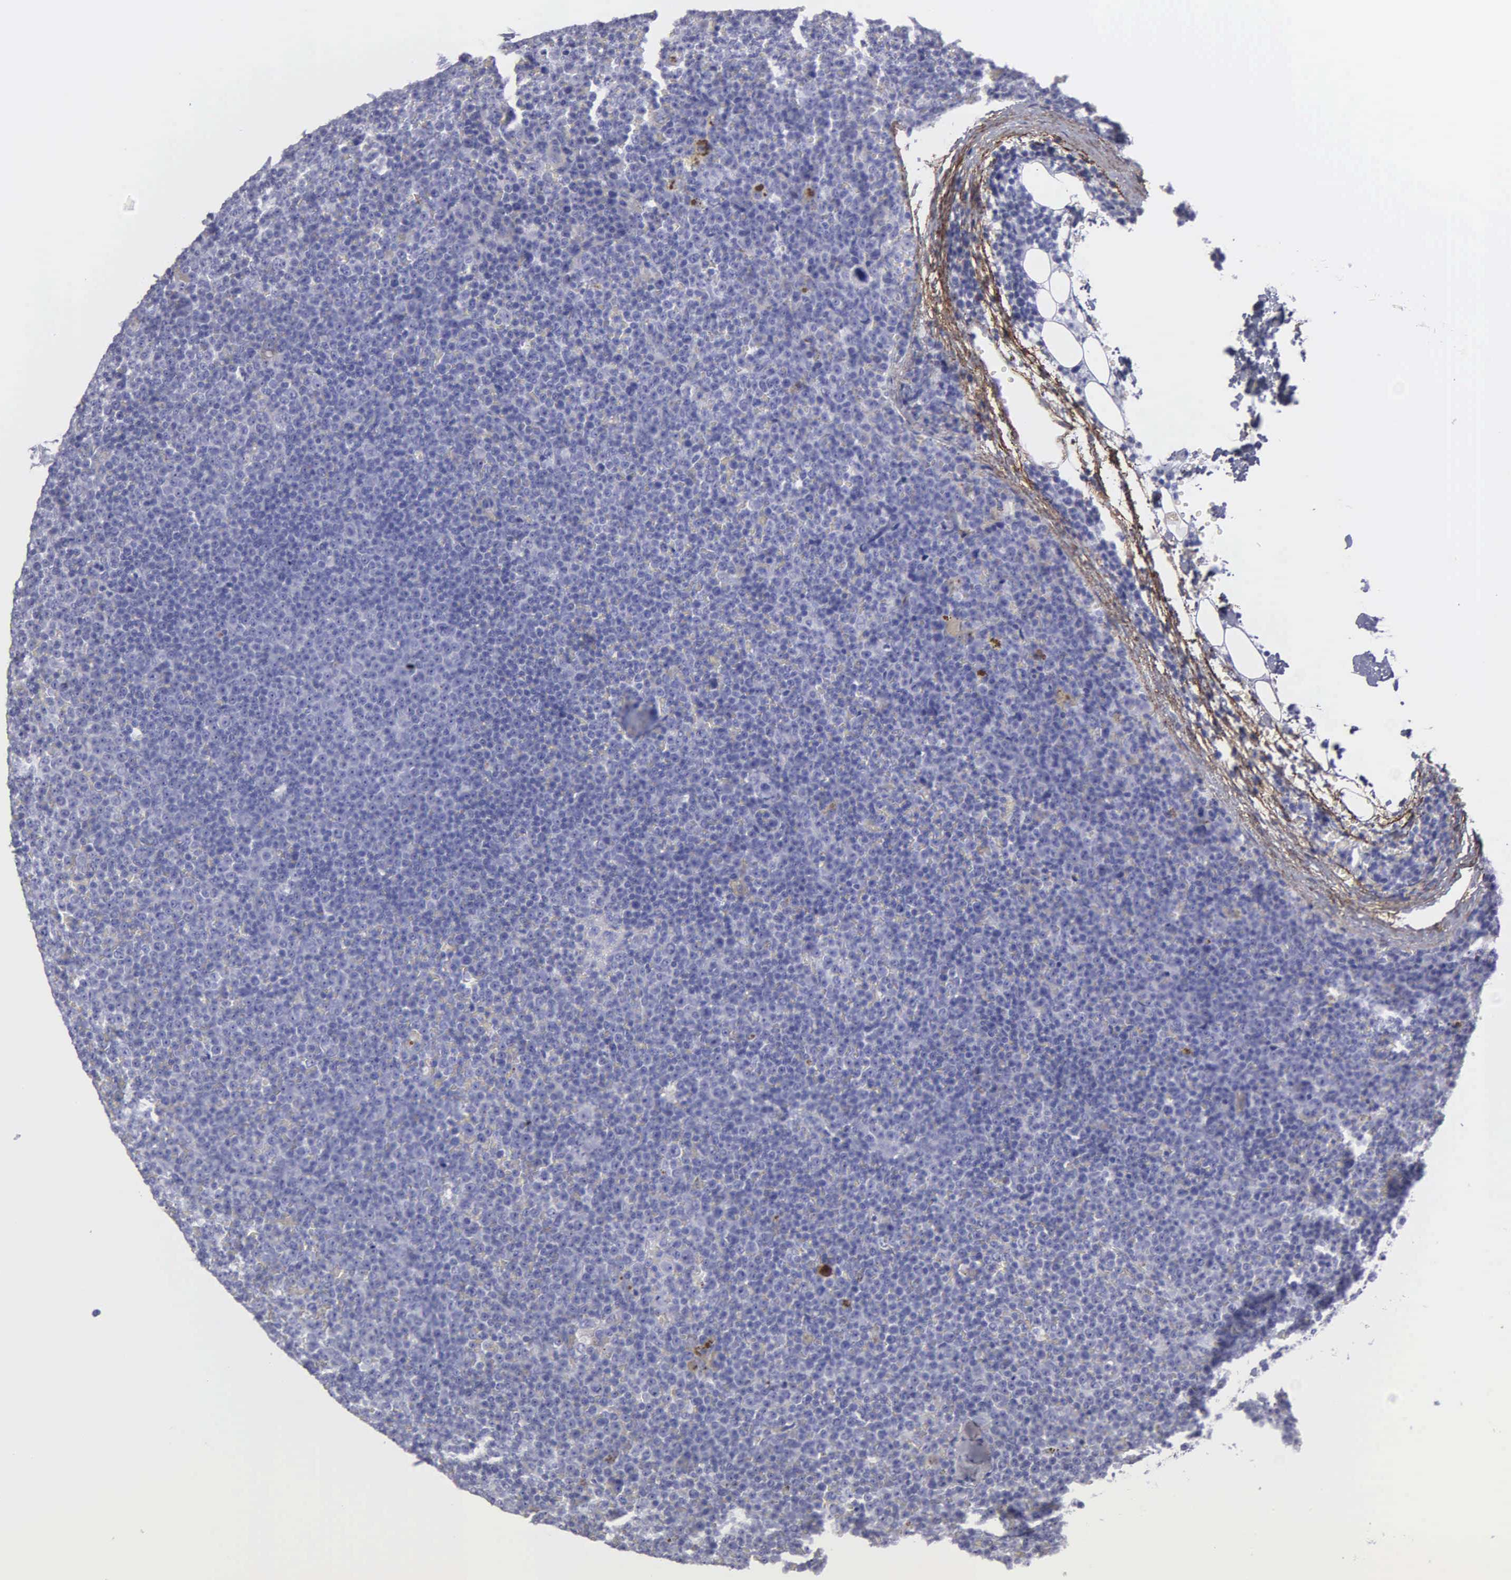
{"staining": {"intensity": "negative", "quantity": "none", "location": "none"}, "tissue": "lymphoma", "cell_type": "Tumor cells", "image_type": "cancer", "snomed": [{"axis": "morphology", "description": "Malignant lymphoma, non-Hodgkin's type, Low grade"}, {"axis": "topography", "description": "Lymph node"}], "caption": "A high-resolution photomicrograph shows IHC staining of lymphoma, which exhibits no significant positivity in tumor cells. (IHC, brightfield microscopy, high magnification).", "gene": "FBLN5", "patient": {"sex": "male", "age": 50}}